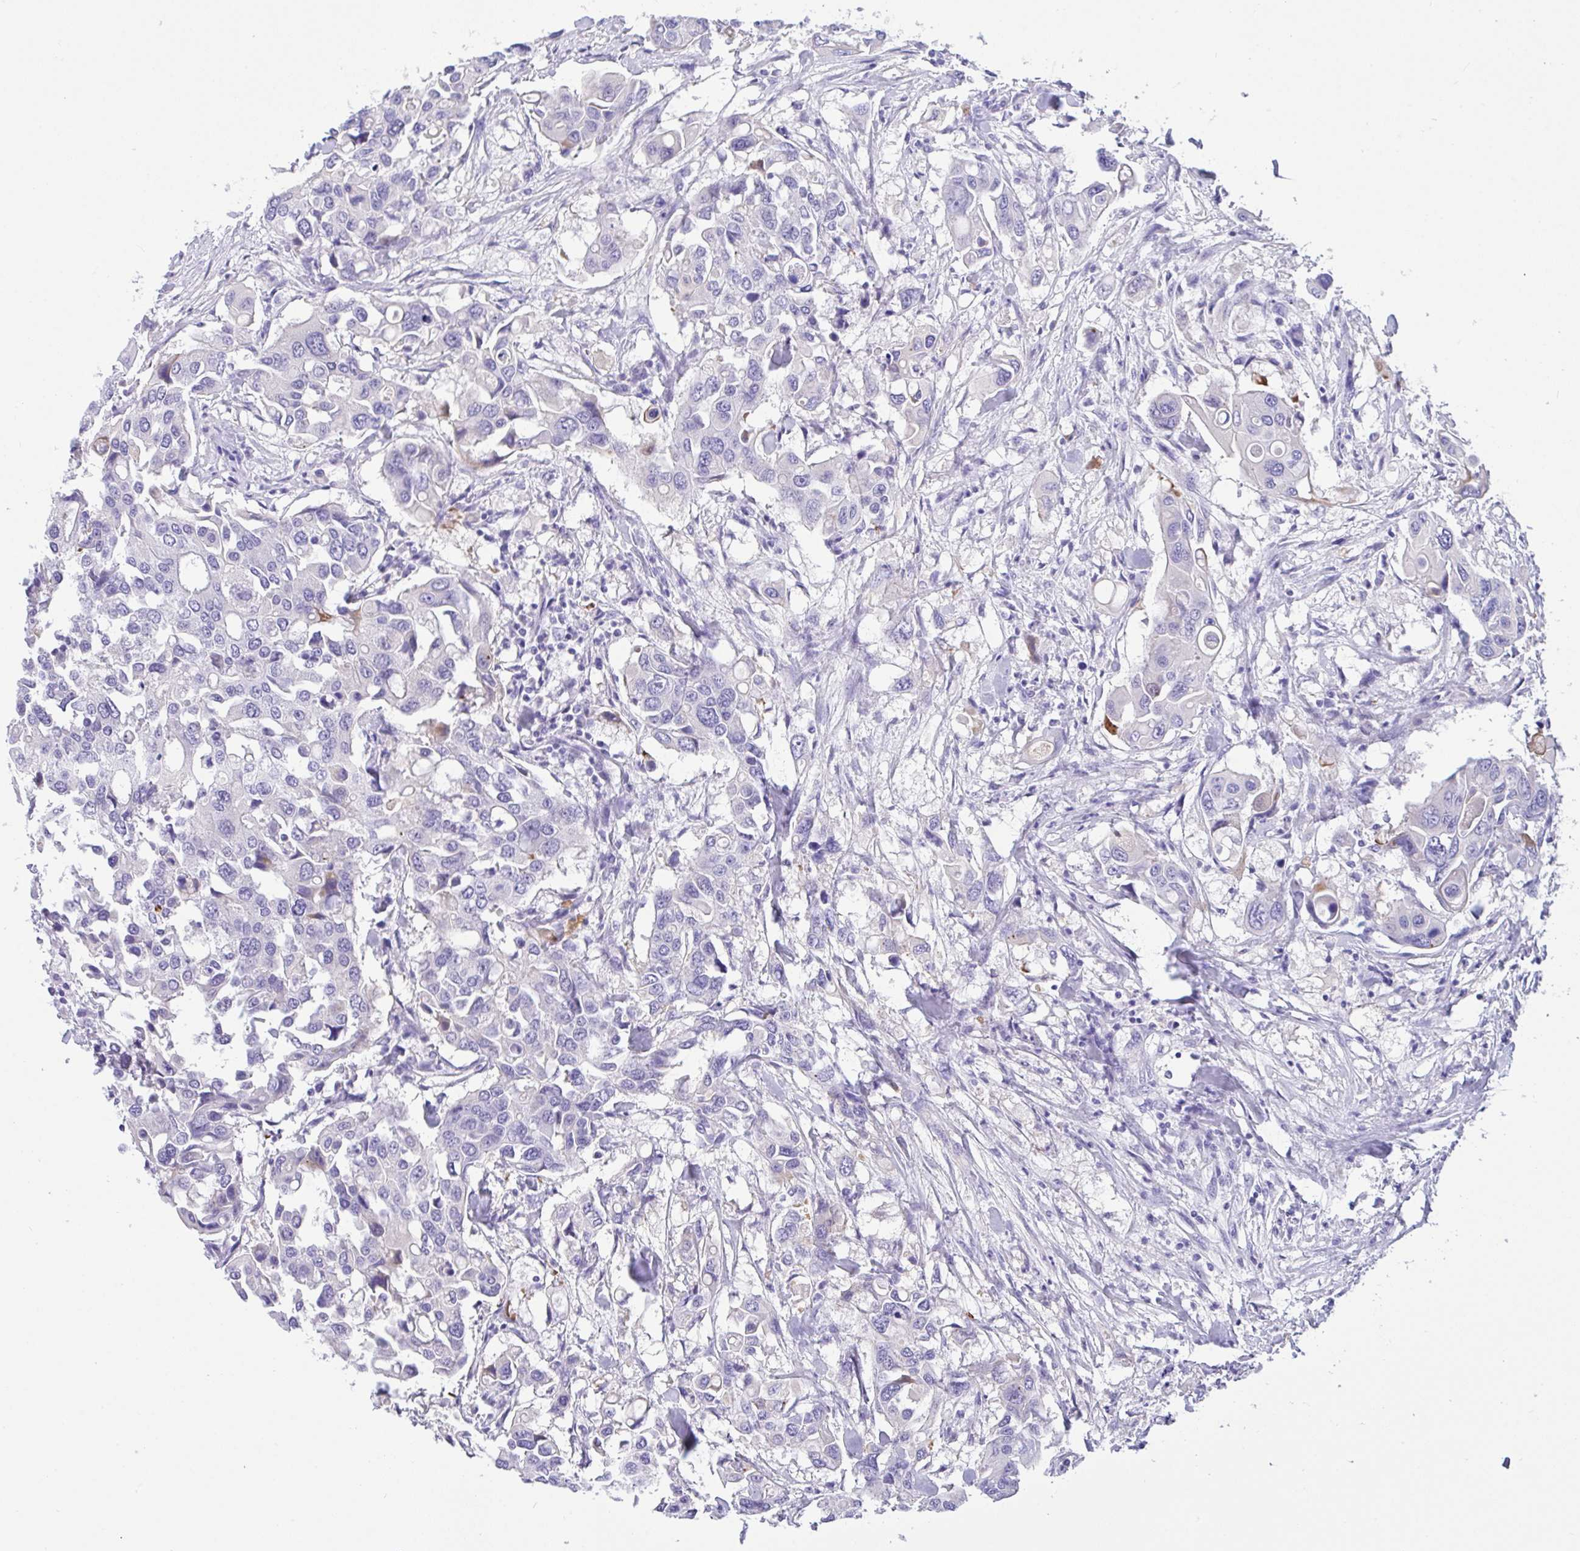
{"staining": {"intensity": "negative", "quantity": "none", "location": "none"}, "tissue": "colorectal cancer", "cell_type": "Tumor cells", "image_type": "cancer", "snomed": [{"axis": "morphology", "description": "Adenocarcinoma, NOS"}, {"axis": "topography", "description": "Colon"}], "caption": "Immunohistochemistry photomicrograph of neoplastic tissue: adenocarcinoma (colorectal) stained with DAB shows no significant protein positivity in tumor cells.", "gene": "FBXL20", "patient": {"sex": "male", "age": 77}}